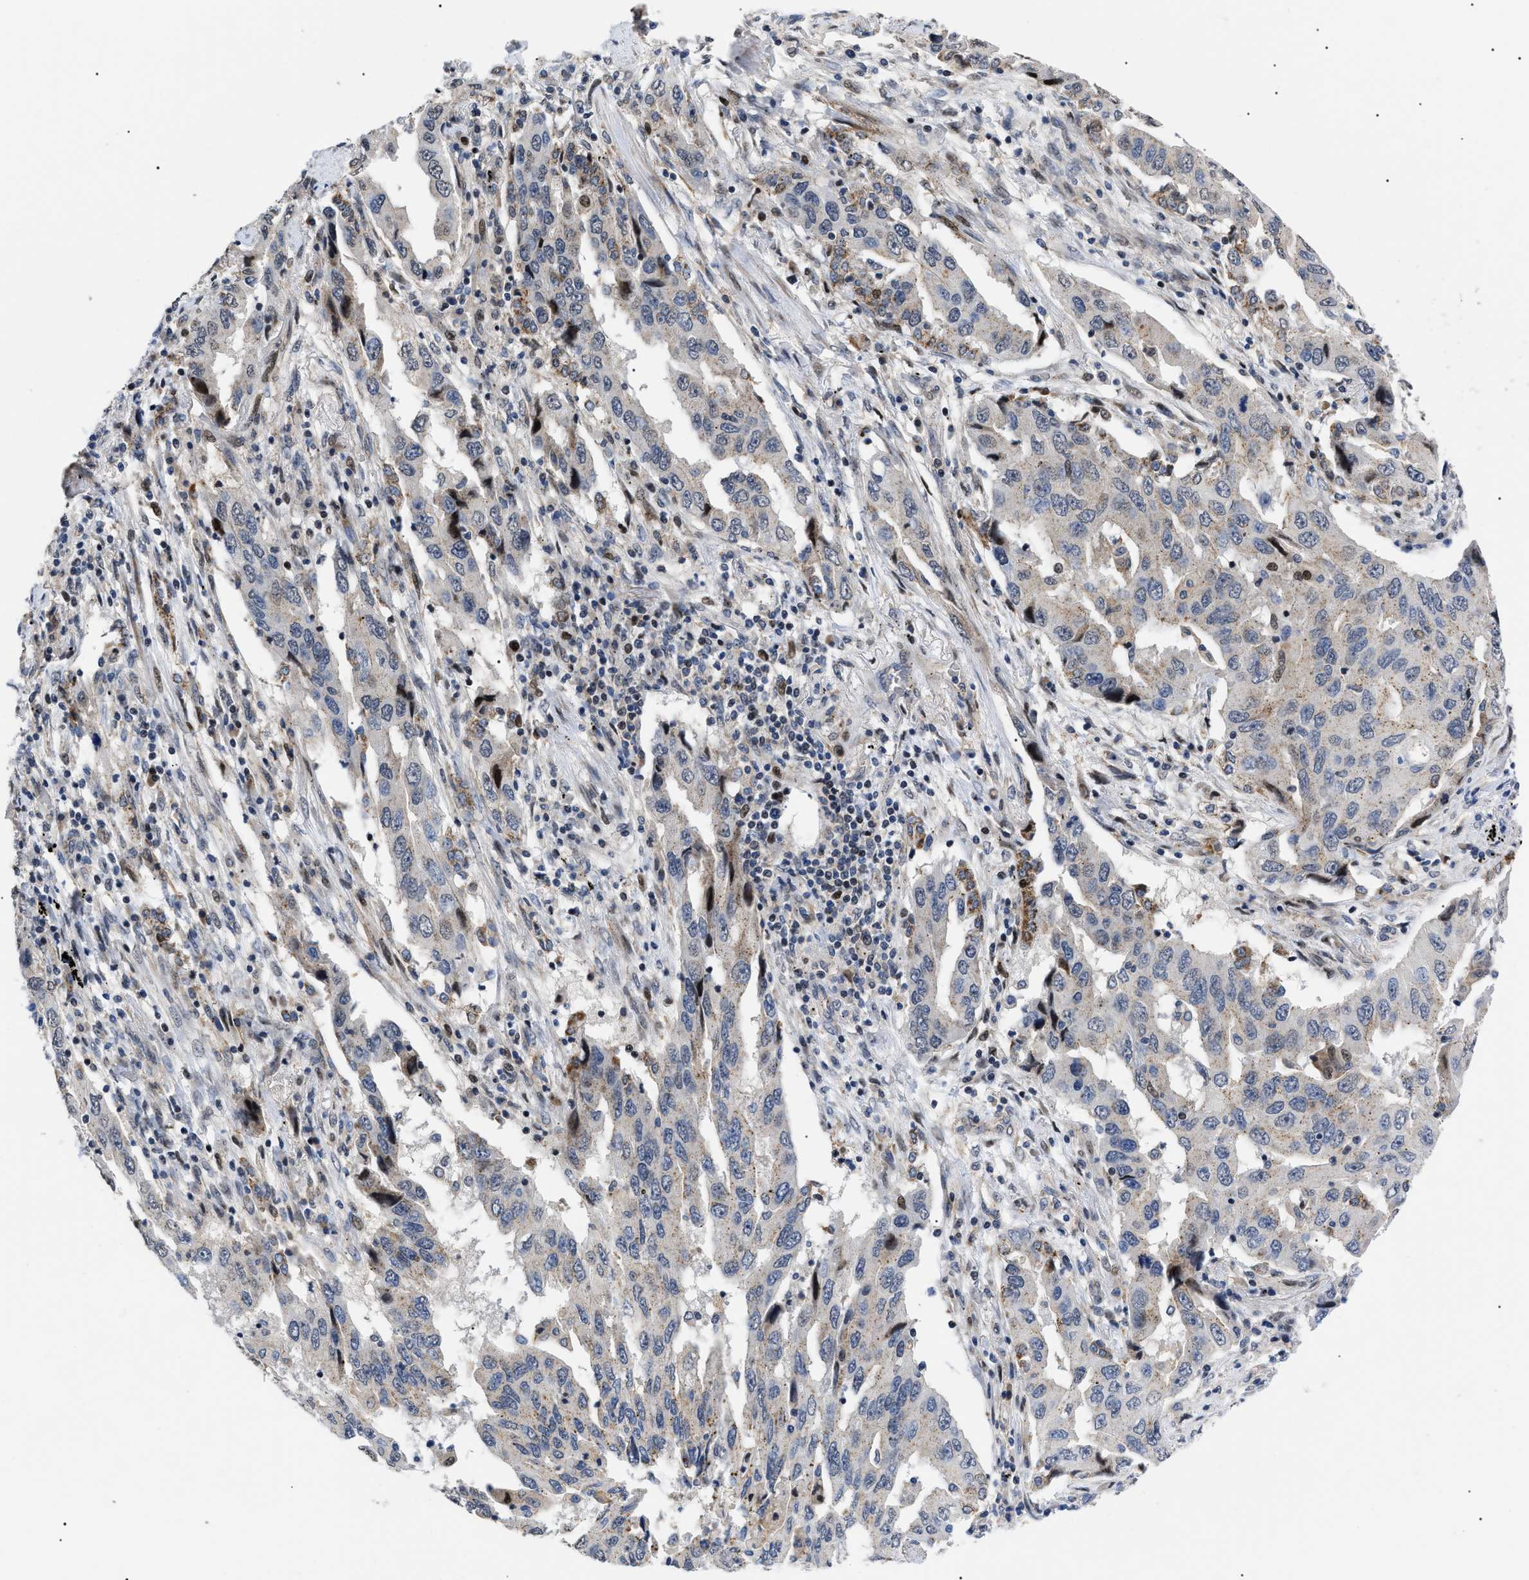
{"staining": {"intensity": "weak", "quantity": "25%-75%", "location": "cytoplasmic/membranous"}, "tissue": "lung cancer", "cell_type": "Tumor cells", "image_type": "cancer", "snomed": [{"axis": "morphology", "description": "Adenocarcinoma, NOS"}, {"axis": "topography", "description": "Lung"}], "caption": "Immunohistochemistry (DAB) staining of lung adenocarcinoma demonstrates weak cytoplasmic/membranous protein expression in approximately 25%-75% of tumor cells.", "gene": "SFXN5", "patient": {"sex": "female", "age": 65}}